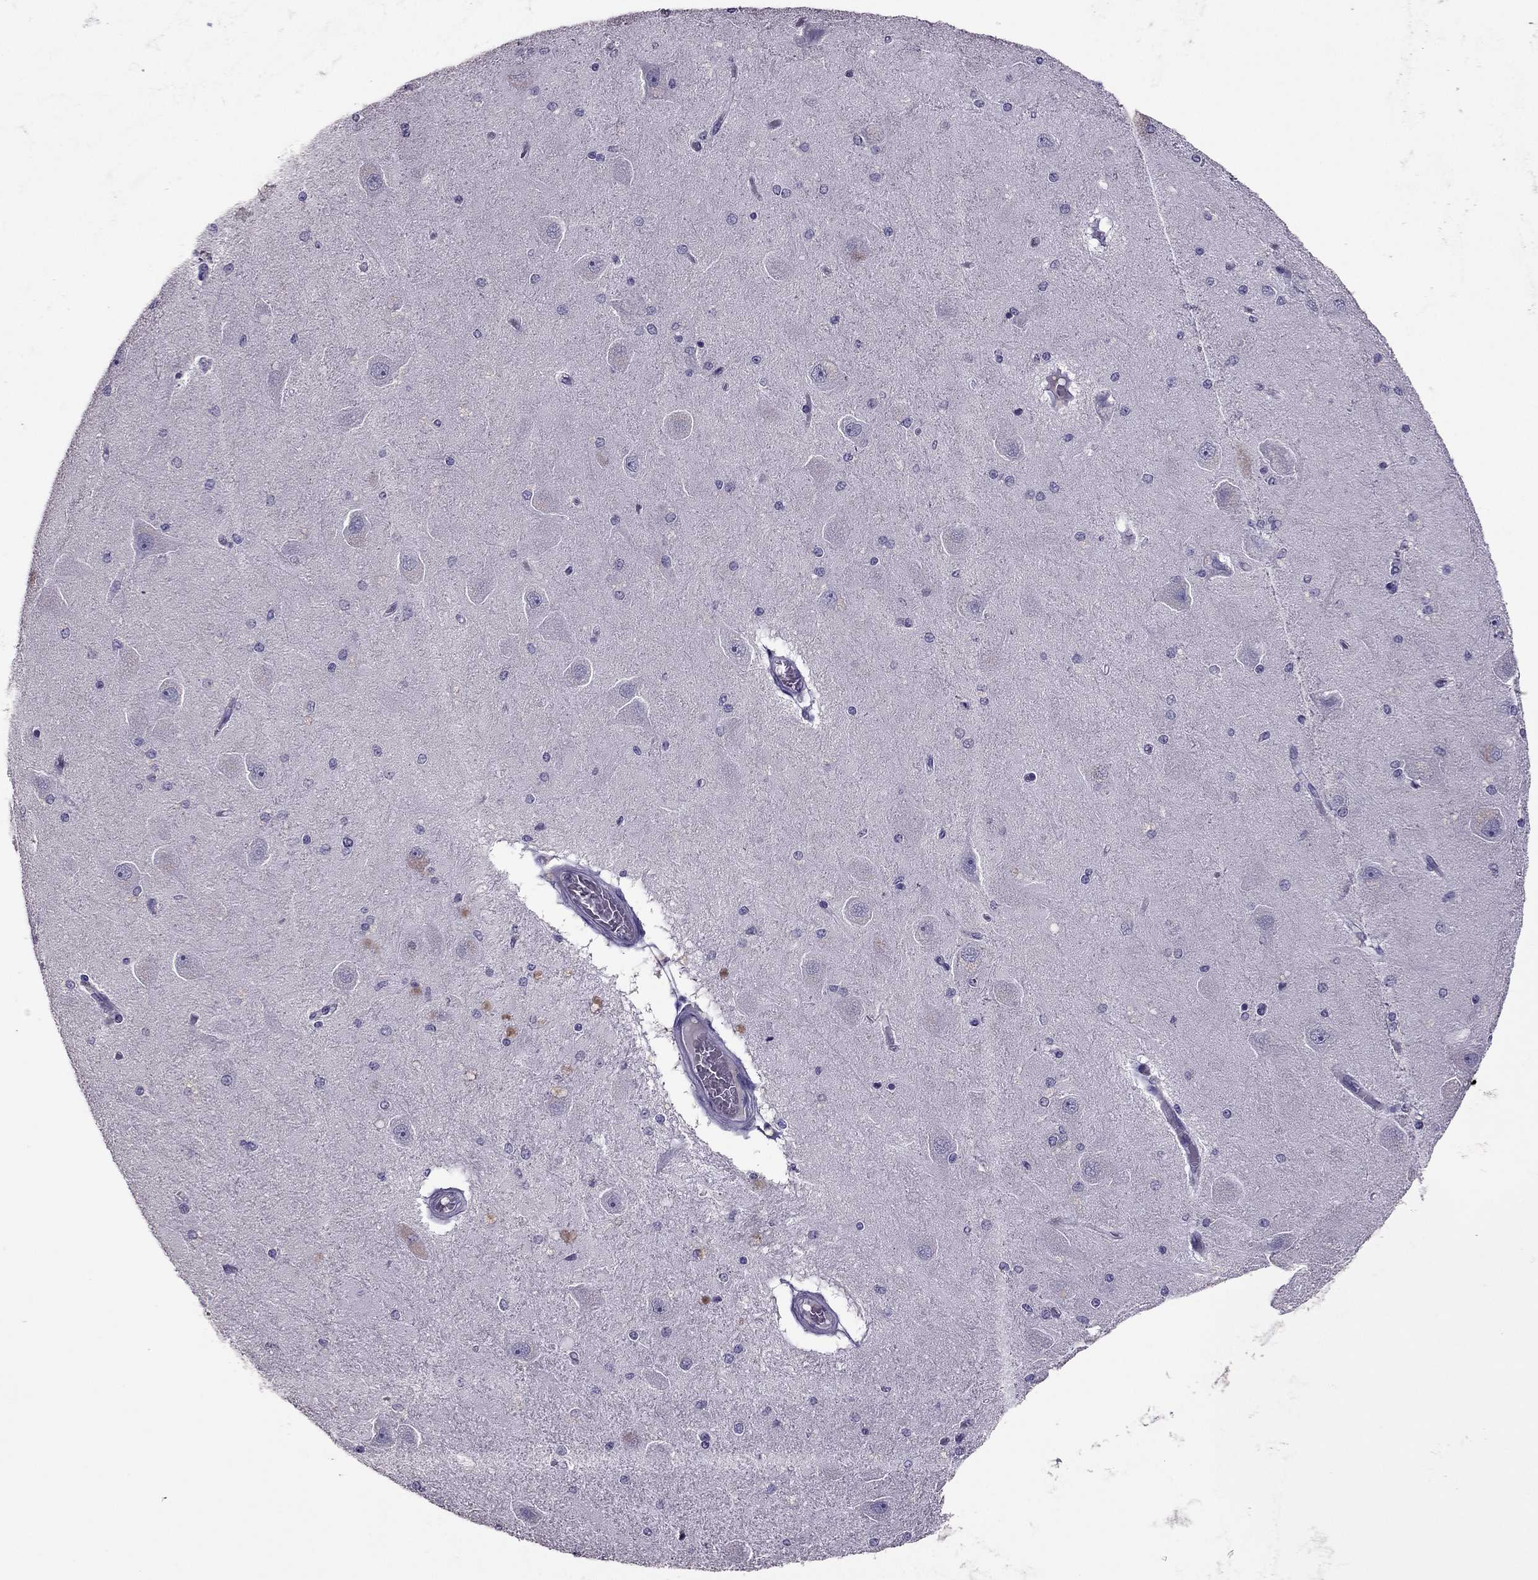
{"staining": {"intensity": "negative", "quantity": "none", "location": "none"}, "tissue": "hippocampus", "cell_type": "Glial cells", "image_type": "normal", "snomed": [{"axis": "morphology", "description": "Normal tissue, NOS"}, {"axis": "topography", "description": "Hippocampus"}], "caption": "Immunohistochemistry histopathology image of unremarkable hippocampus stained for a protein (brown), which reveals no expression in glial cells.", "gene": "RHO", "patient": {"sex": "female", "age": 54}}